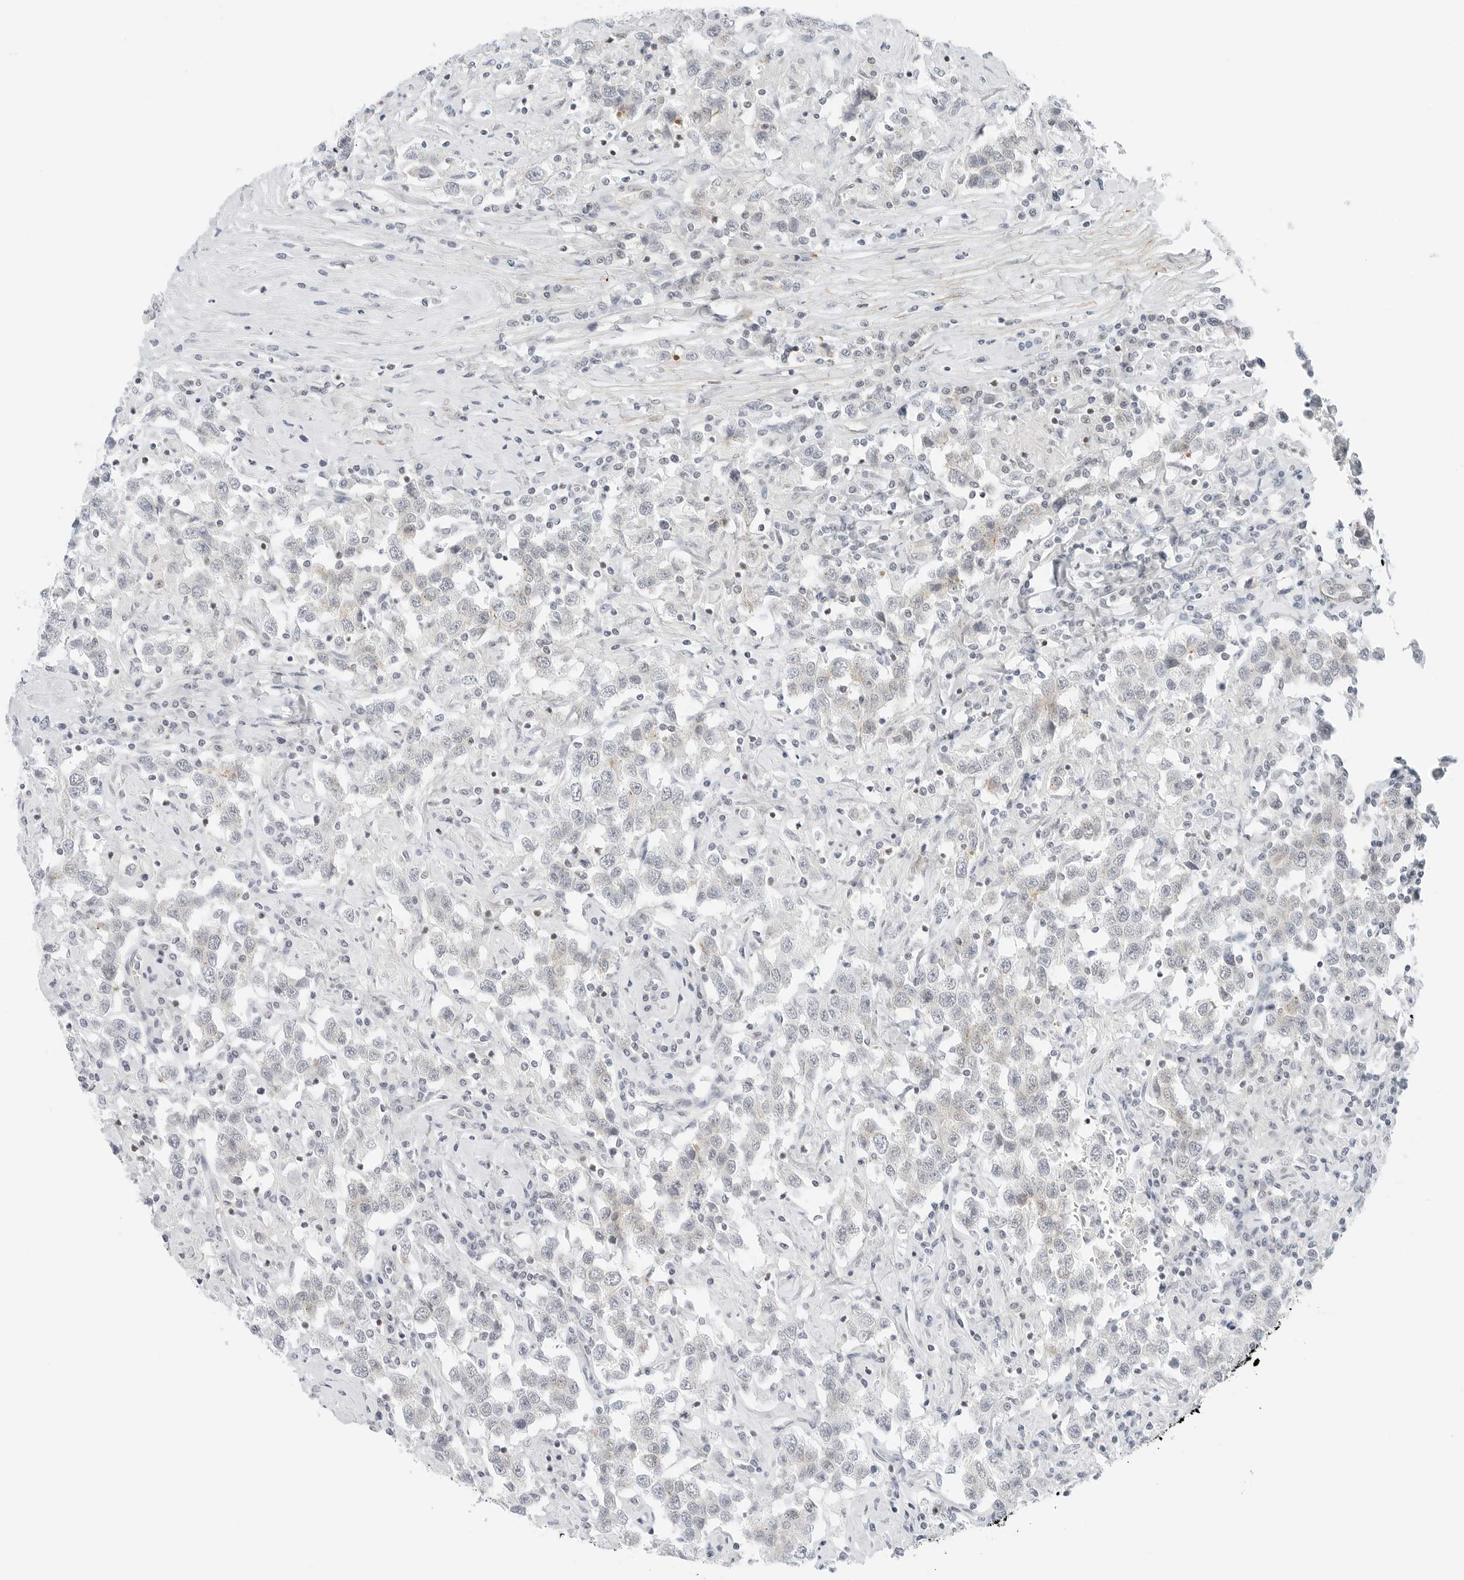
{"staining": {"intensity": "negative", "quantity": "none", "location": "none"}, "tissue": "testis cancer", "cell_type": "Tumor cells", "image_type": "cancer", "snomed": [{"axis": "morphology", "description": "Seminoma, NOS"}, {"axis": "topography", "description": "Testis"}], "caption": "There is no significant staining in tumor cells of testis cancer. Nuclei are stained in blue.", "gene": "IQCC", "patient": {"sex": "male", "age": 41}}